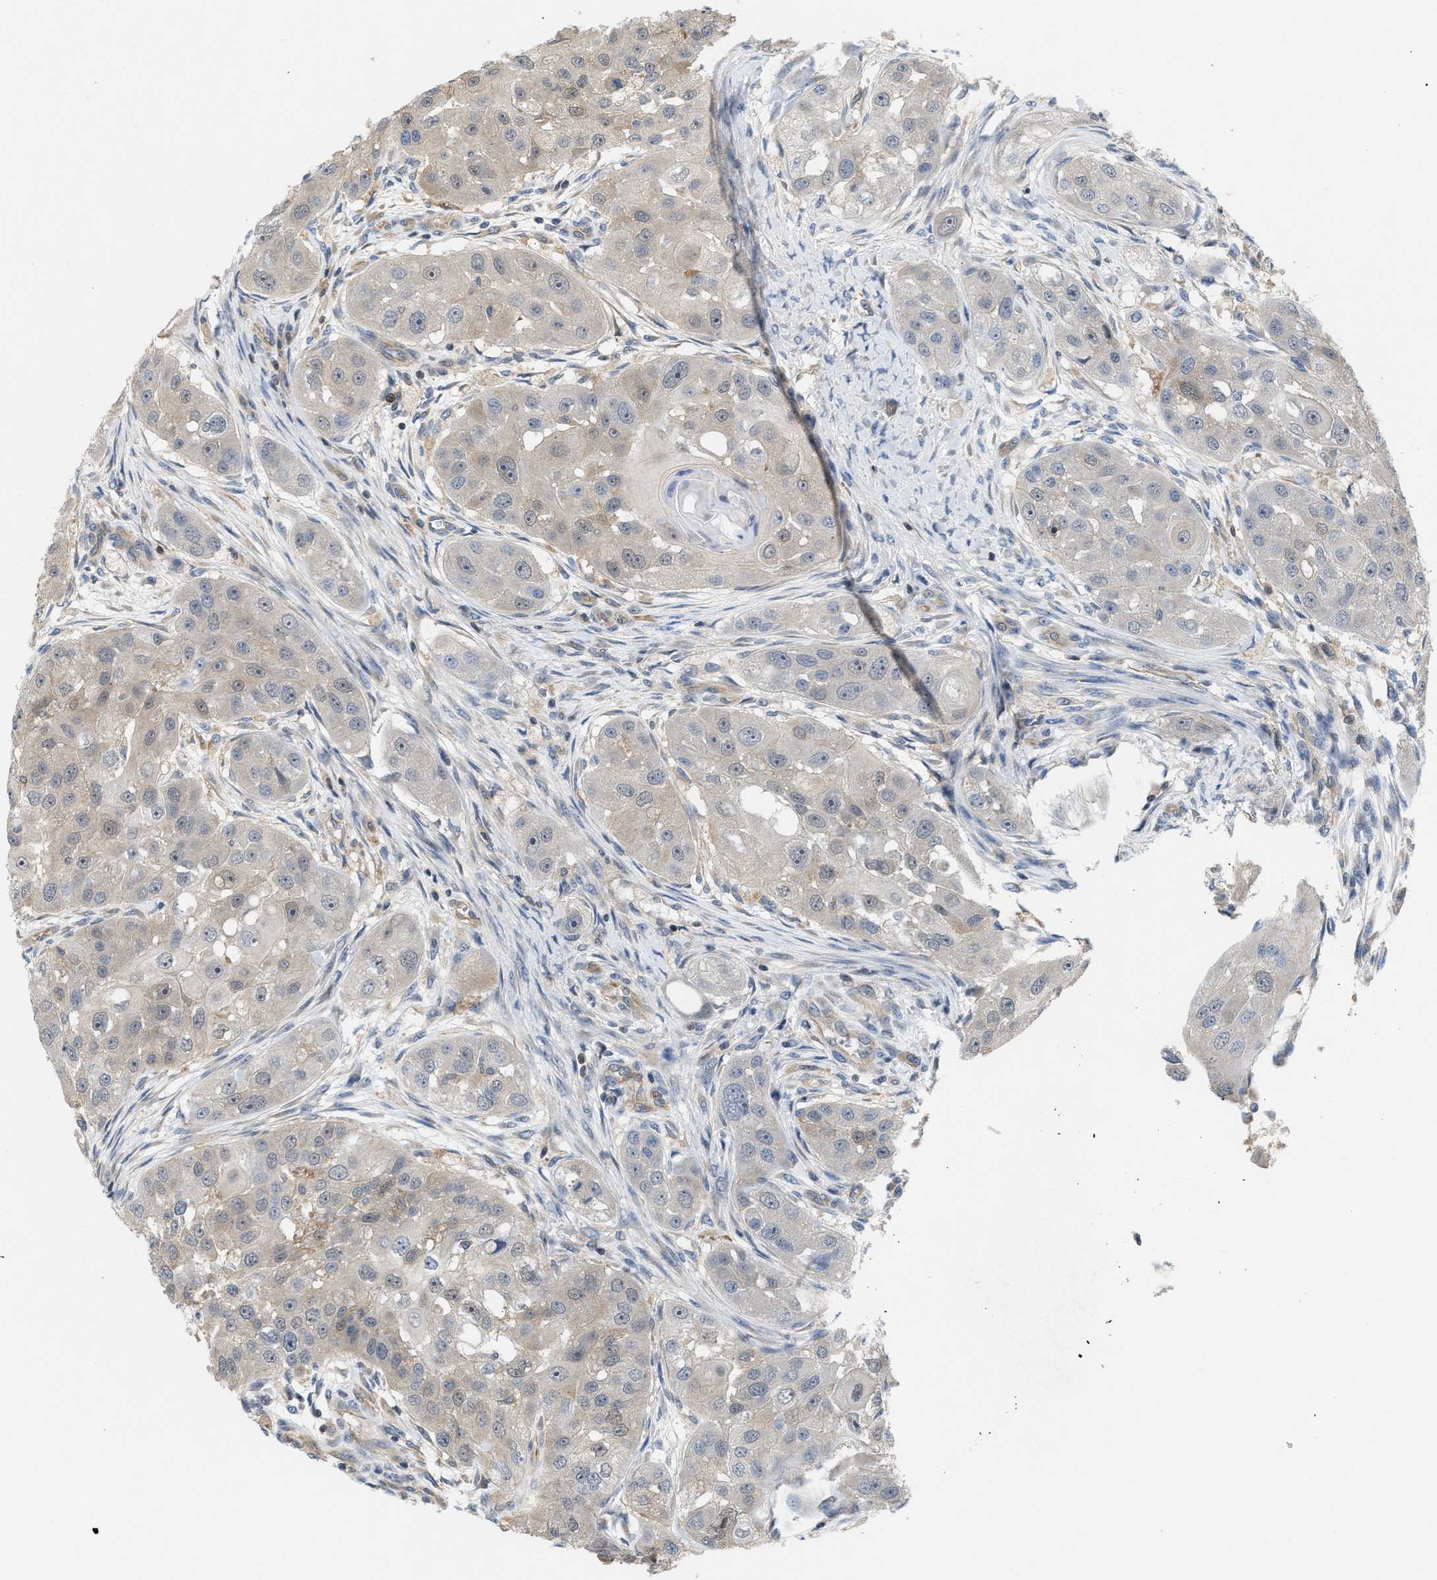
{"staining": {"intensity": "weak", "quantity": "25%-75%", "location": "cytoplasmic/membranous"}, "tissue": "head and neck cancer", "cell_type": "Tumor cells", "image_type": "cancer", "snomed": [{"axis": "morphology", "description": "Normal tissue, NOS"}, {"axis": "morphology", "description": "Squamous cell carcinoma, NOS"}, {"axis": "topography", "description": "Skeletal muscle"}, {"axis": "topography", "description": "Head-Neck"}], "caption": "Squamous cell carcinoma (head and neck) stained with immunohistochemistry (IHC) demonstrates weak cytoplasmic/membranous expression in approximately 25%-75% of tumor cells.", "gene": "GLOD4", "patient": {"sex": "male", "age": 51}}